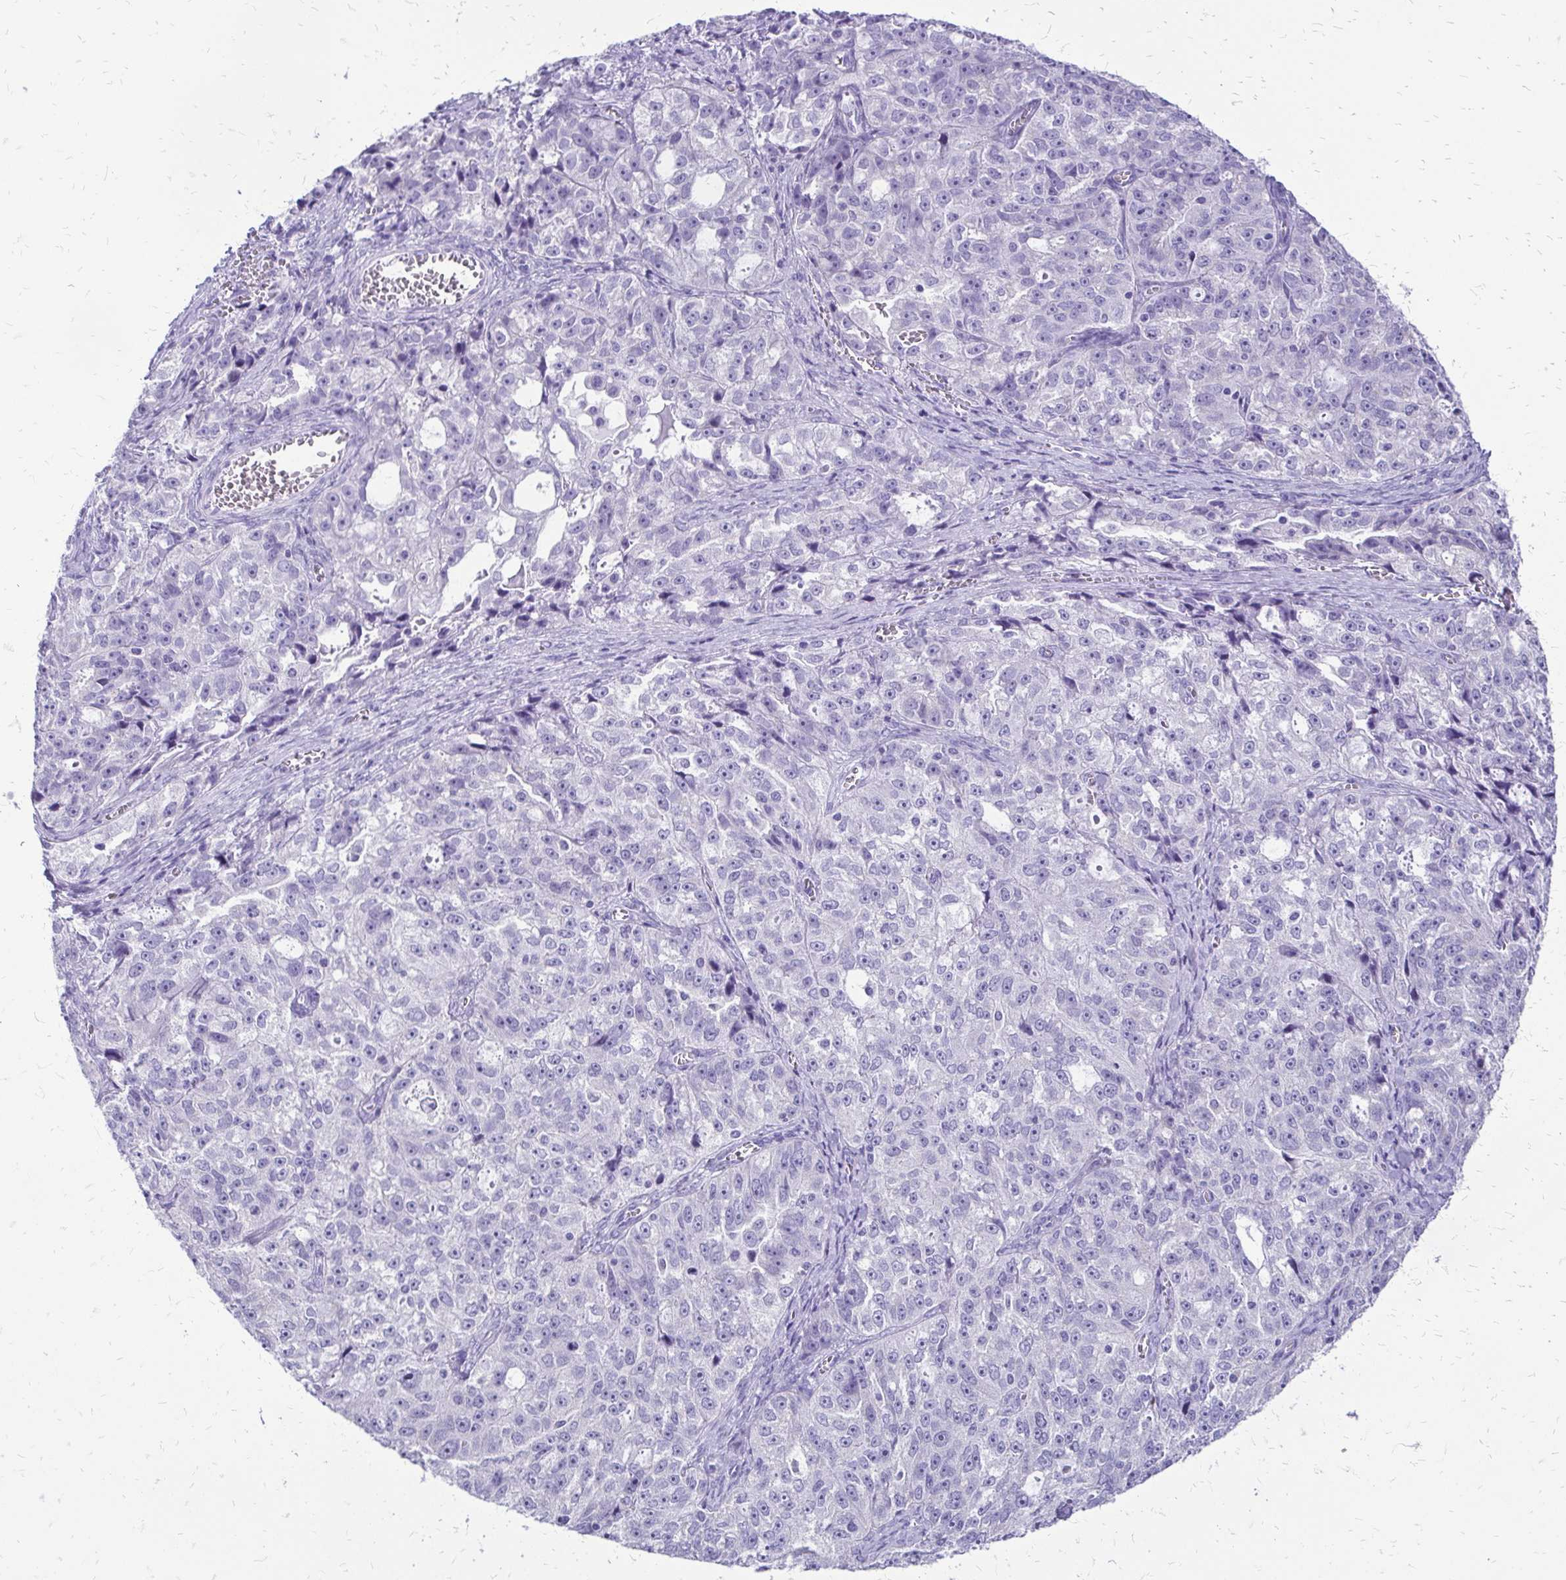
{"staining": {"intensity": "negative", "quantity": "none", "location": "none"}, "tissue": "ovarian cancer", "cell_type": "Tumor cells", "image_type": "cancer", "snomed": [{"axis": "morphology", "description": "Cystadenocarcinoma, serous, NOS"}, {"axis": "topography", "description": "Ovary"}], "caption": "Tumor cells are negative for brown protein staining in ovarian cancer (serous cystadenocarcinoma).", "gene": "SLC32A1", "patient": {"sex": "female", "age": 51}}